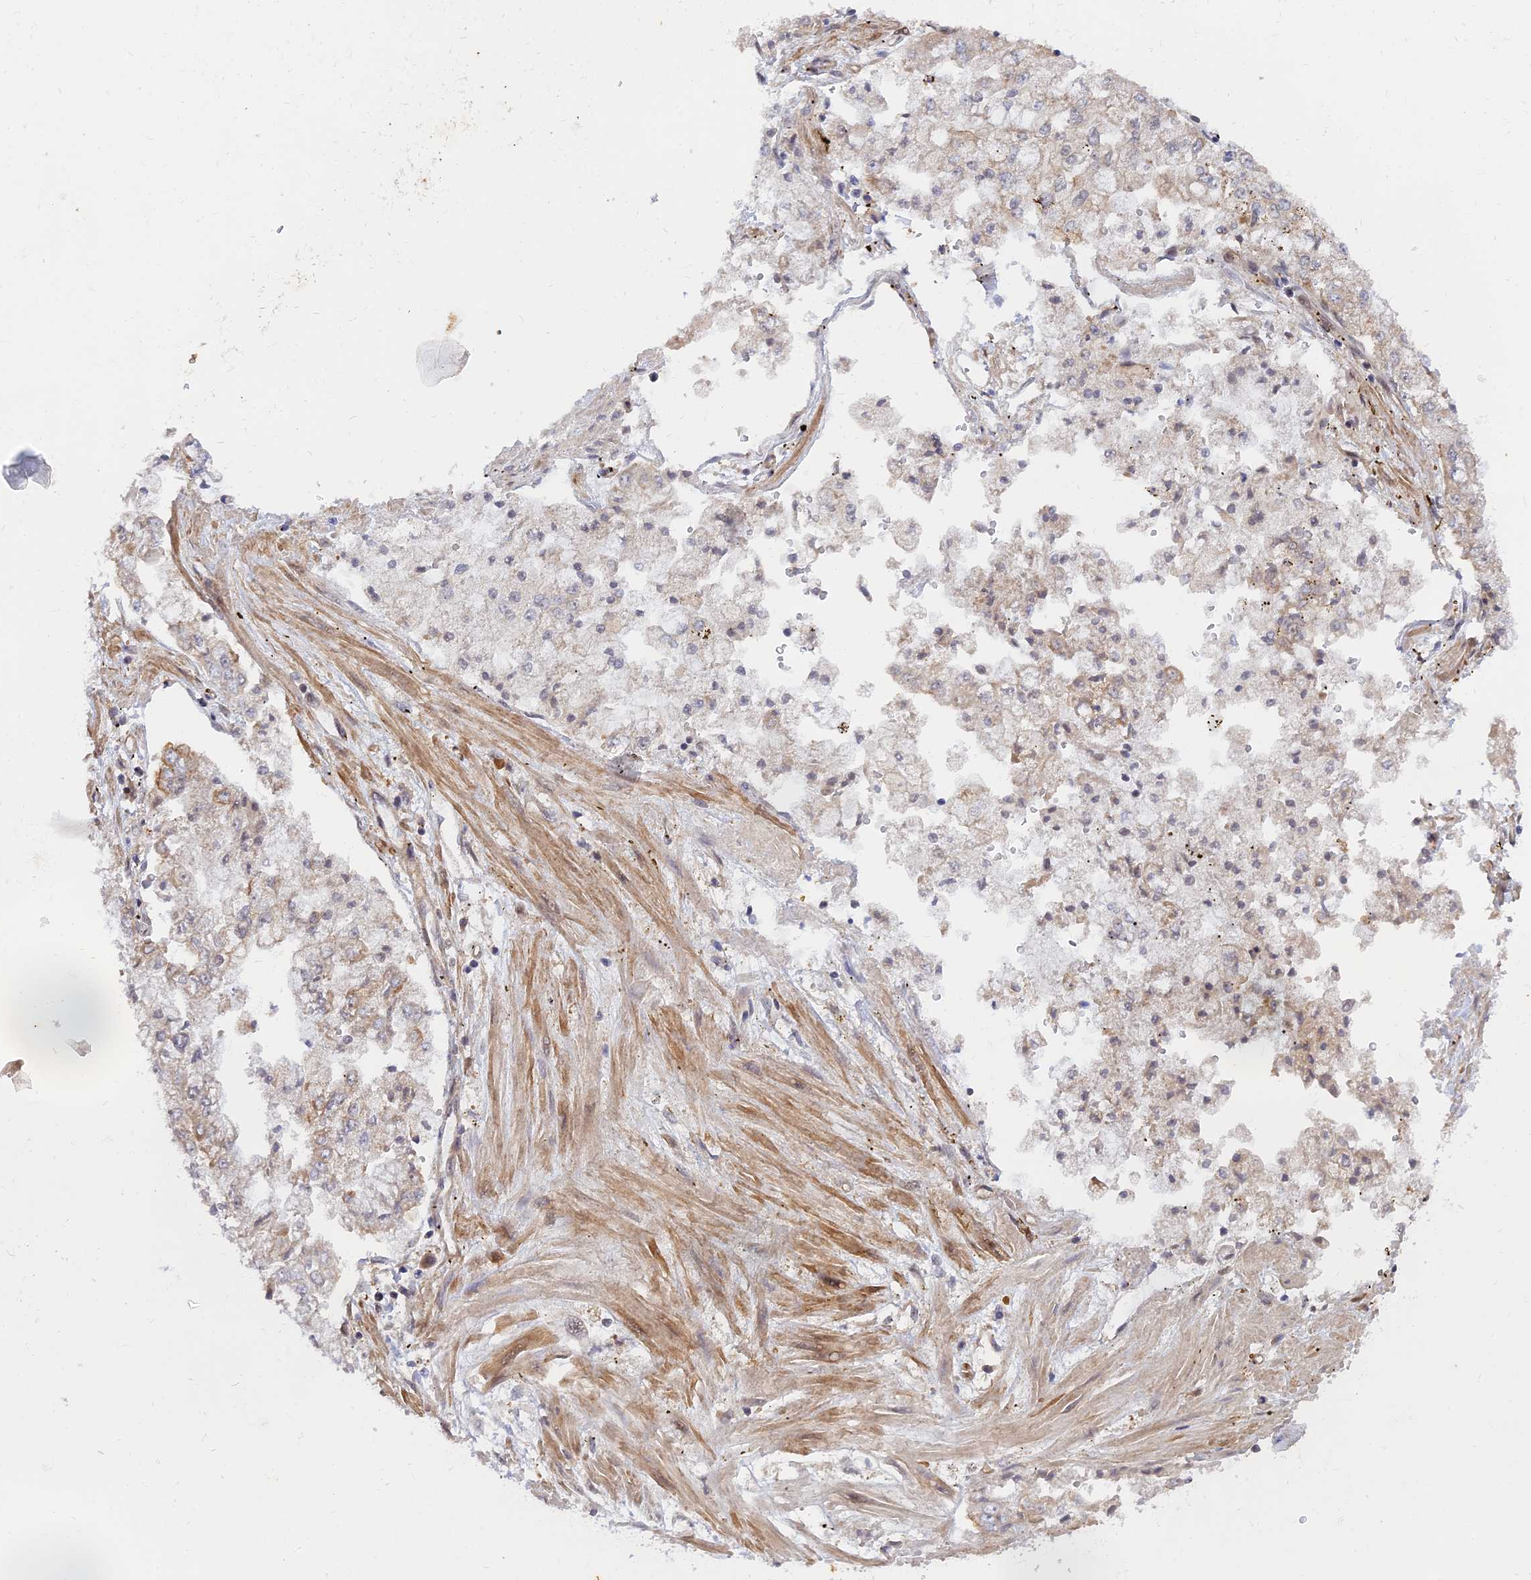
{"staining": {"intensity": "weak", "quantity": "<25%", "location": "cytoplasmic/membranous"}, "tissue": "stomach cancer", "cell_type": "Tumor cells", "image_type": "cancer", "snomed": [{"axis": "morphology", "description": "Adenocarcinoma, NOS"}, {"axis": "topography", "description": "Stomach"}], "caption": "High power microscopy photomicrograph of an immunohistochemistry histopathology image of stomach adenocarcinoma, revealing no significant expression in tumor cells. (Stains: DAB immunohistochemistry with hematoxylin counter stain, Microscopy: brightfield microscopy at high magnification).", "gene": "WDR41", "patient": {"sex": "male", "age": 76}}